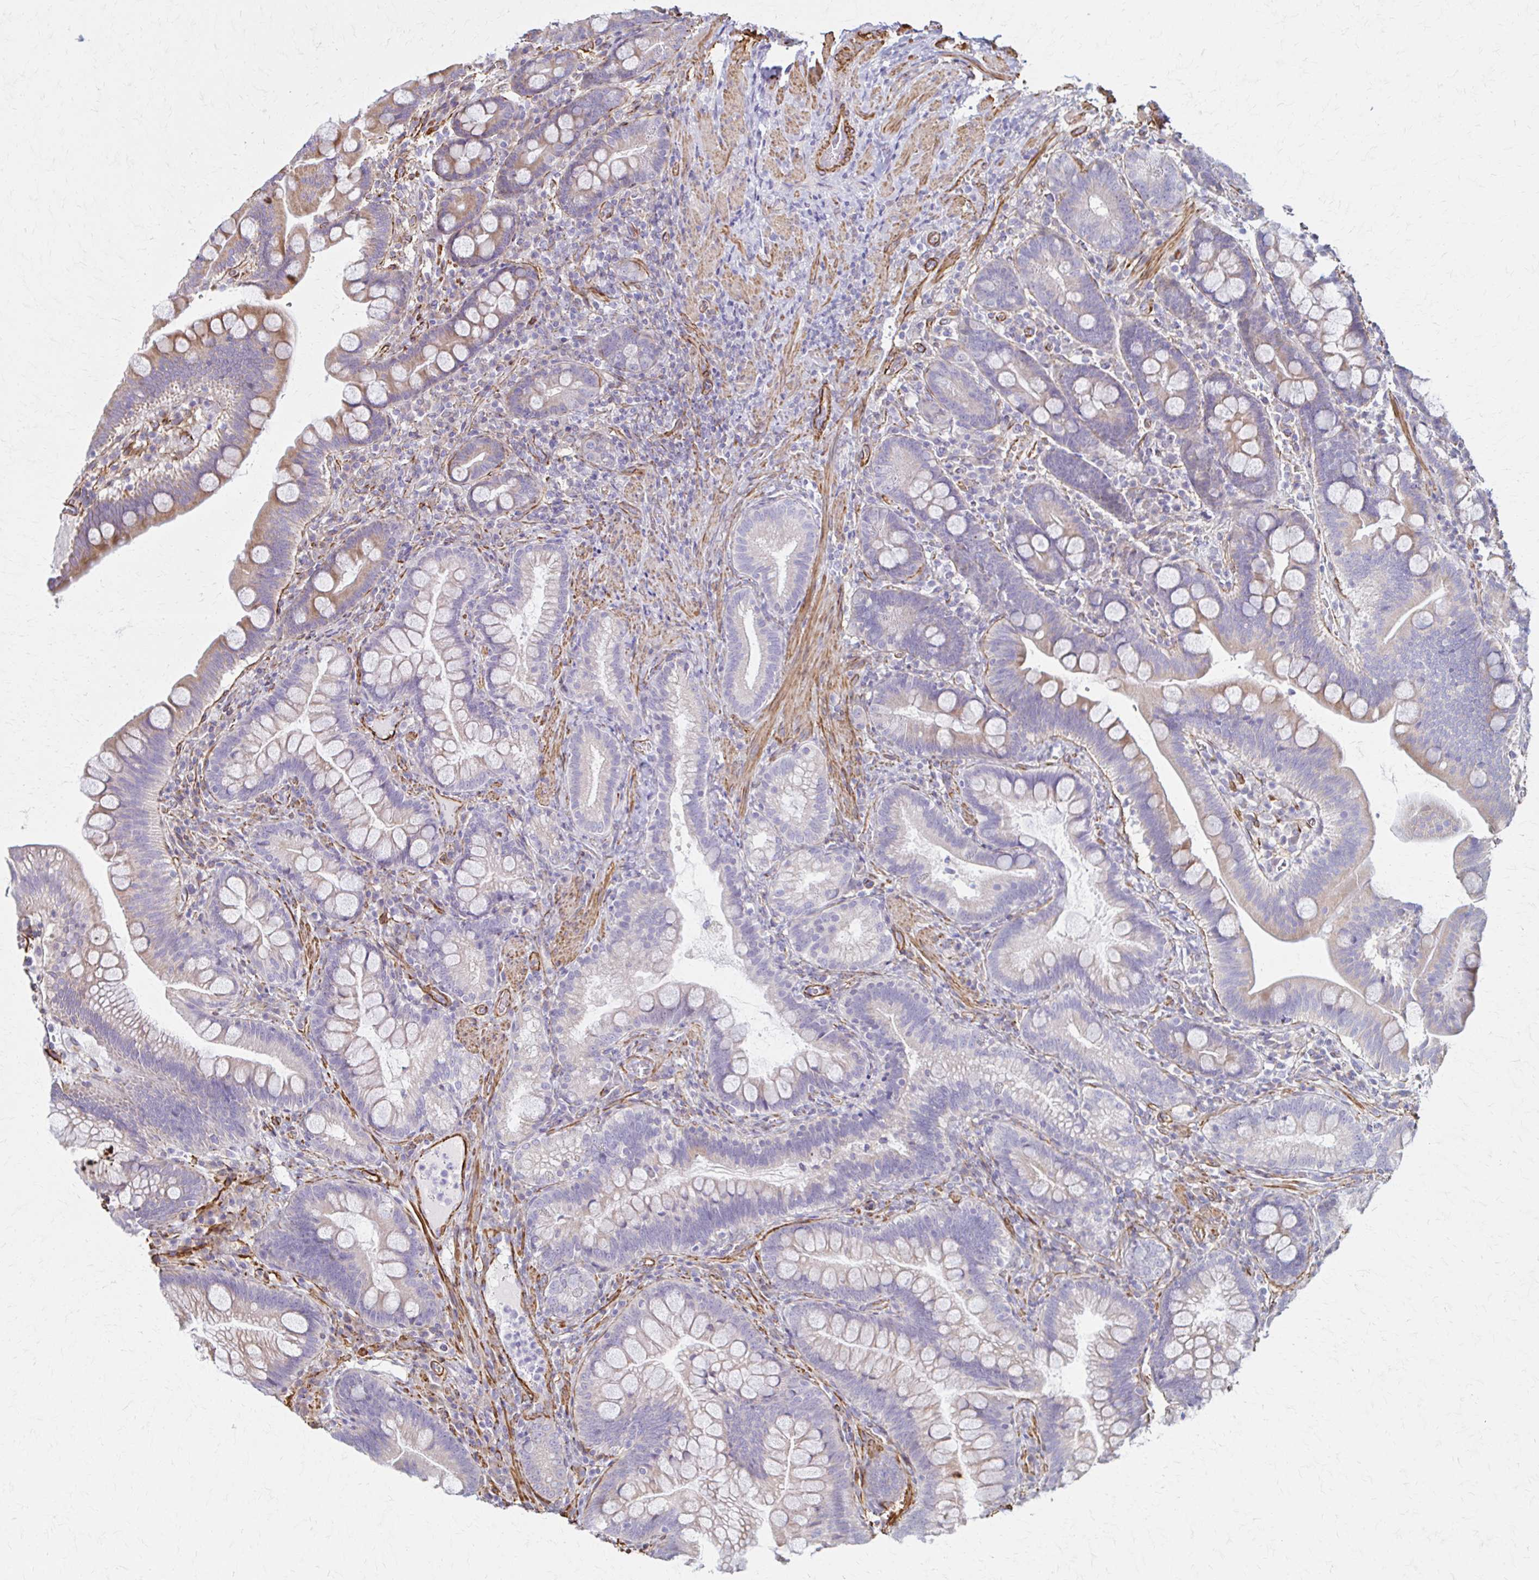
{"staining": {"intensity": "moderate", "quantity": "25%-75%", "location": "cytoplasmic/membranous"}, "tissue": "duodenum", "cell_type": "Glandular cells", "image_type": "normal", "snomed": [{"axis": "morphology", "description": "Normal tissue, NOS"}, {"axis": "topography", "description": "Pancreas"}, {"axis": "topography", "description": "Duodenum"}], "caption": "Brown immunohistochemical staining in normal duodenum exhibits moderate cytoplasmic/membranous positivity in approximately 25%-75% of glandular cells.", "gene": "TIMMDC1", "patient": {"sex": "male", "age": 59}}